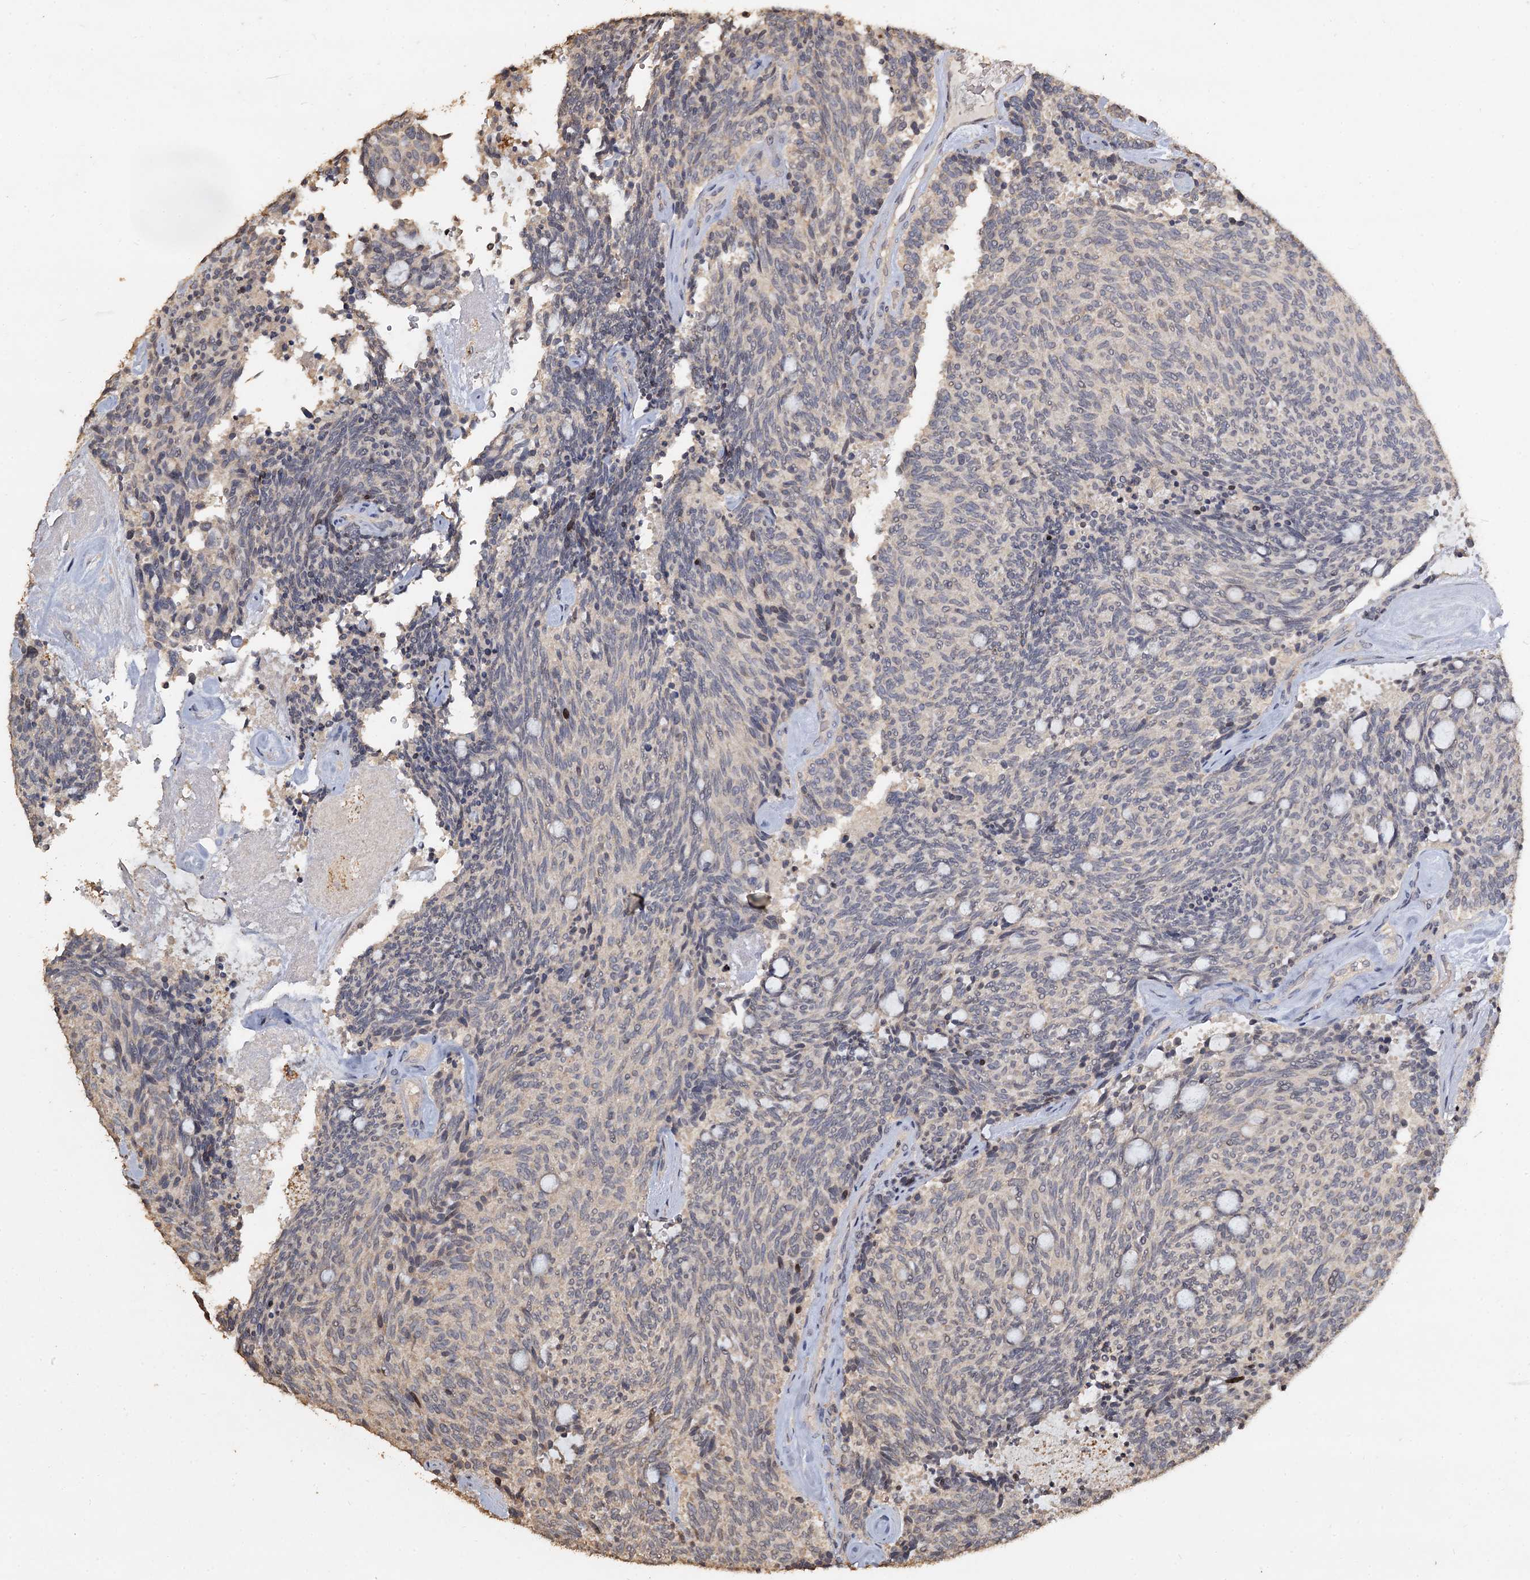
{"staining": {"intensity": "negative", "quantity": "none", "location": "none"}, "tissue": "carcinoid", "cell_type": "Tumor cells", "image_type": "cancer", "snomed": [{"axis": "morphology", "description": "Carcinoid, malignant, NOS"}, {"axis": "topography", "description": "Pancreas"}], "caption": "Immunohistochemical staining of human malignant carcinoid shows no significant positivity in tumor cells. The staining was performed using DAB (3,3'-diaminobenzidine) to visualize the protein expression in brown, while the nuclei were stained in blue with hematoxylin (Magnification: 20x).", "gene": "CCDC61", "patient": {"sex": "female", "age": 54}}